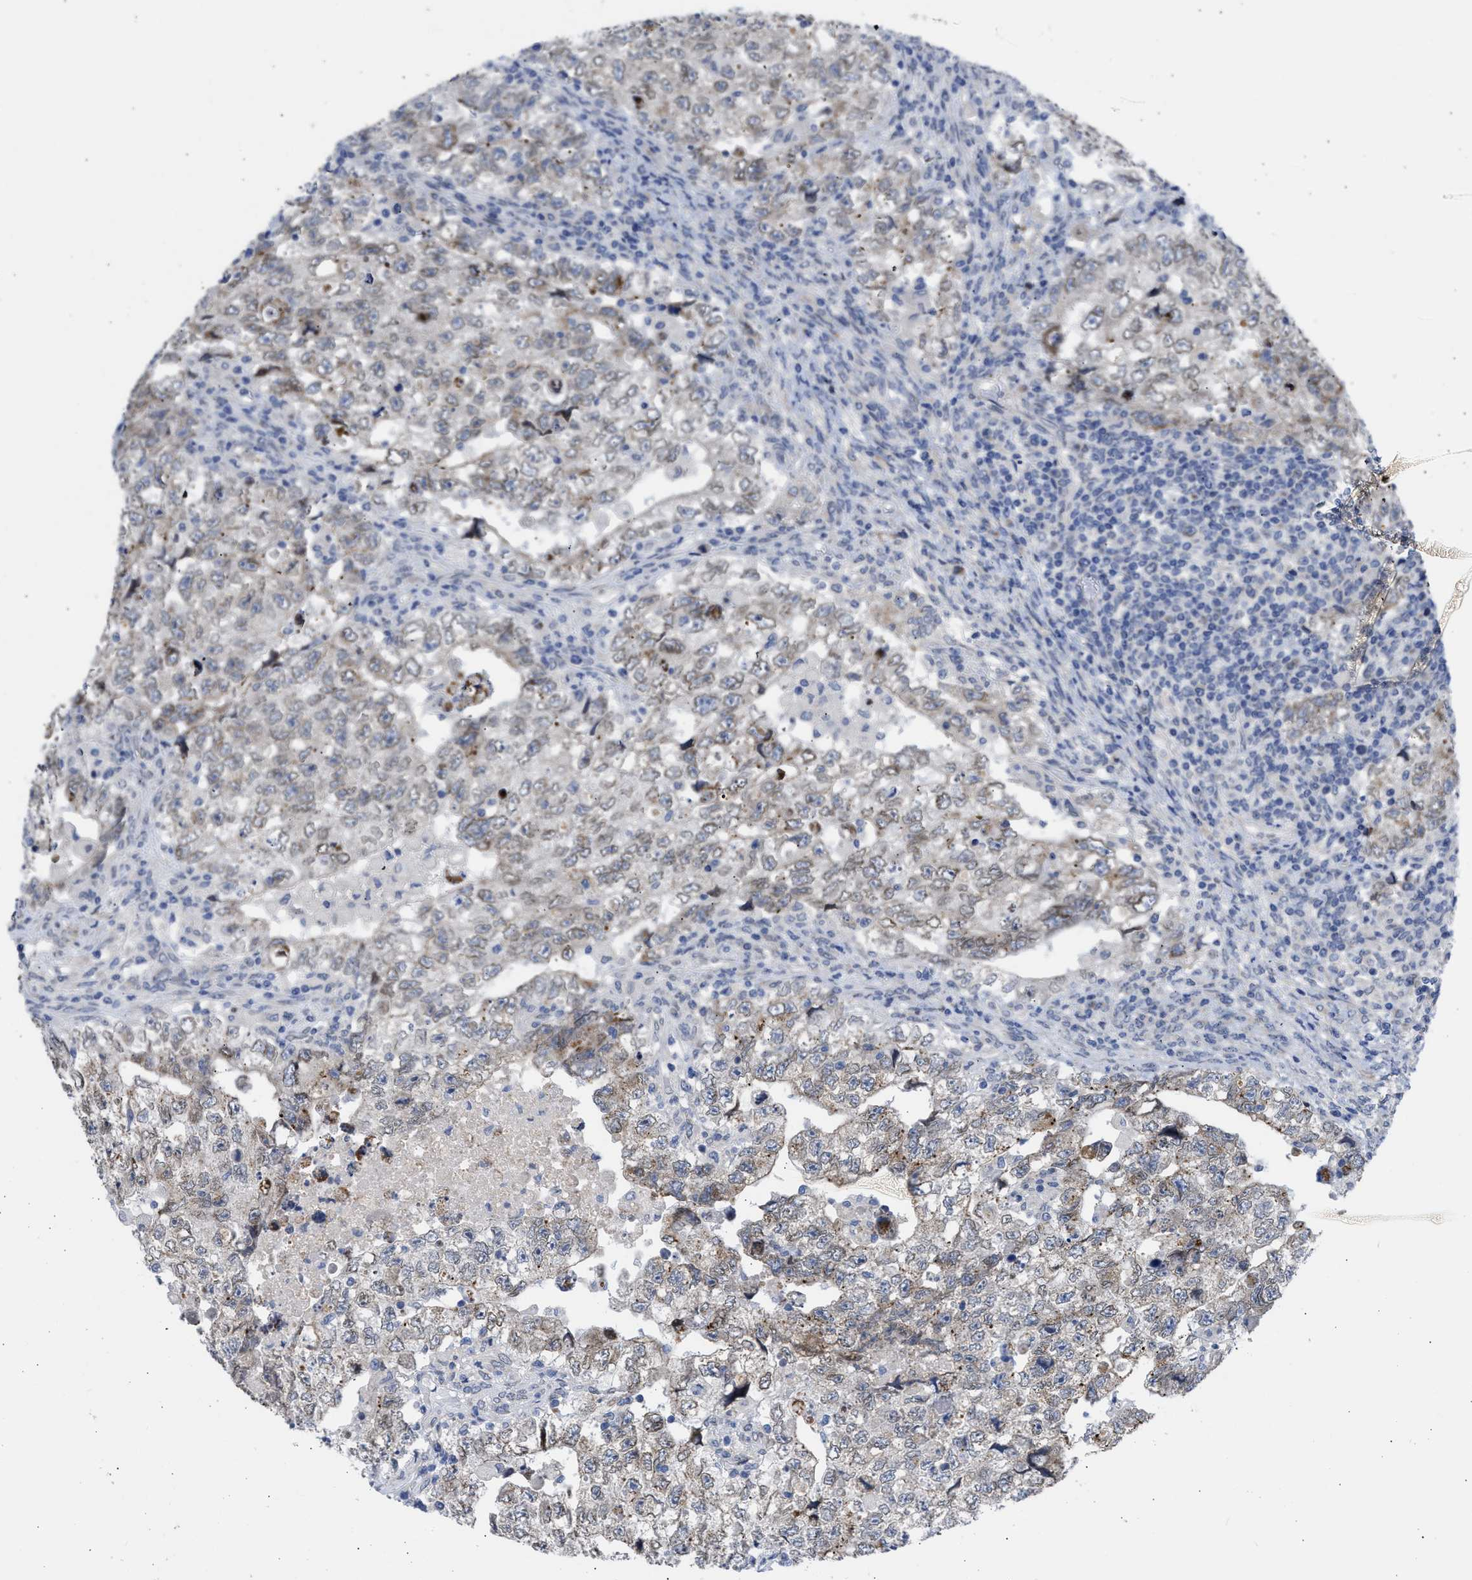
{"staining": {"intensity": "weak", "quantity": "25%-75%", "location": "cytoplasmic/membranous"}, "tissue": "testis cancer", "cell_type": "Tumor cells", "image_type": "cancer", "snomed": [{"axis": "morphology", "description": "Carcinoma, Embryonal, NOS"}, {"axis": "topography", "description": "Testis"}], "caption": "IHC photomicrograph of testis cancer stained for a protein (brown), which exhibits low levels of weak cytoplasmic/membranous expression in about 25%-75% of tumor cells.", "gene": "NUP35", "patient": {"sex": "male", "age": 36}}